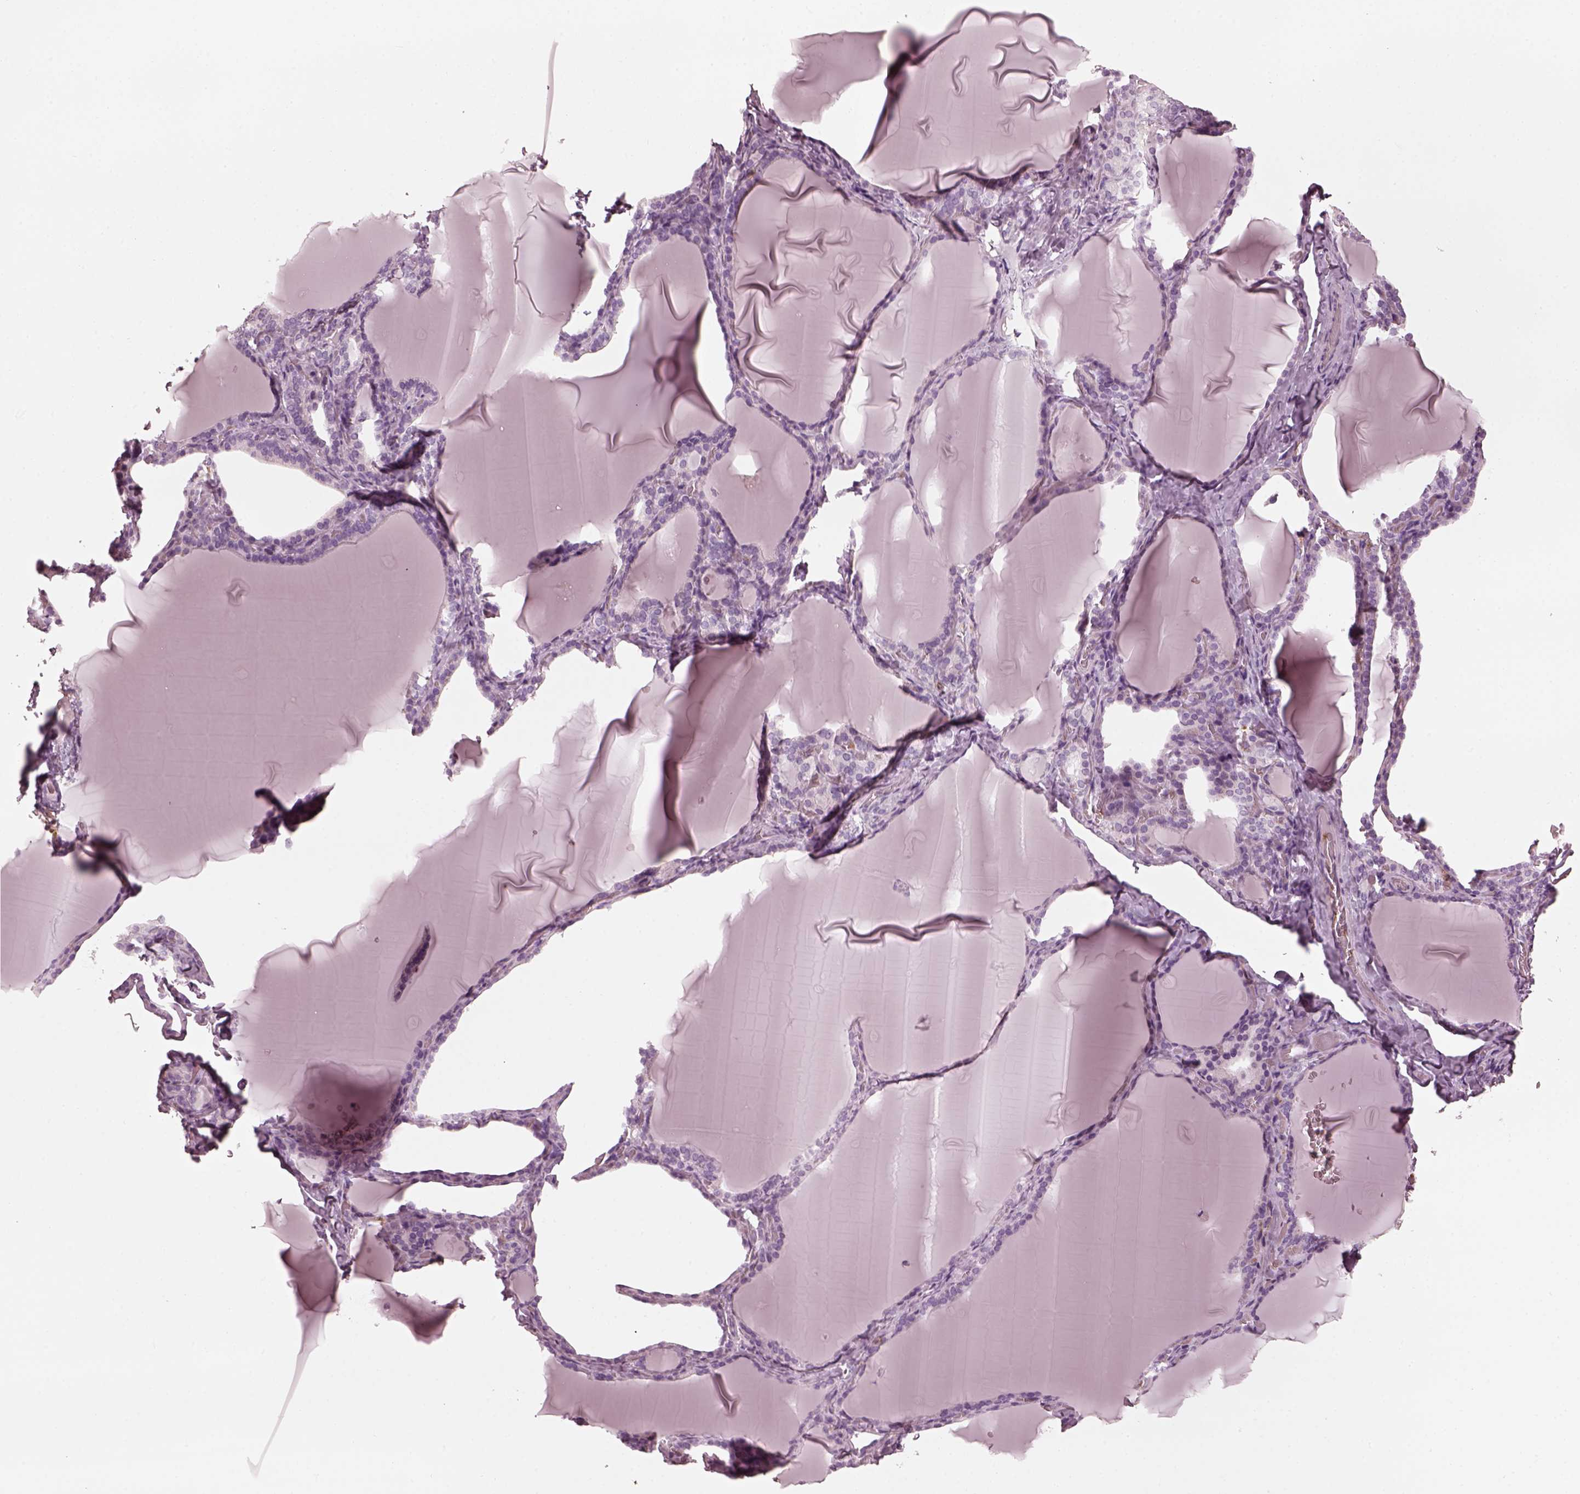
{"staining": {"intensity": "negative", "quantity": "none", "location": "none"}, "tissue": "thyroid gland", "cell_type": "Glandular cells", "image_type": "normal", "snomed": [{"axis": "morphology", "description": "Normal tissue, NOS"}, {"axis": "morphology", "description": "Hyperplasia, NOS"}, {"axis": "topography", "description": "Thyroid gland"}], "caption": "The immunohistochemistry photomicrograph has no significant staining in glandular cells of thyroid gland. (Stains: DAB immunohistochemistry (IHC) with hematoxylin counter stain, Microscopy: brightfield microscopy at high magnification).", "gene": "PSTPIP2", "patient": {"sex": "female", "age": 27}}